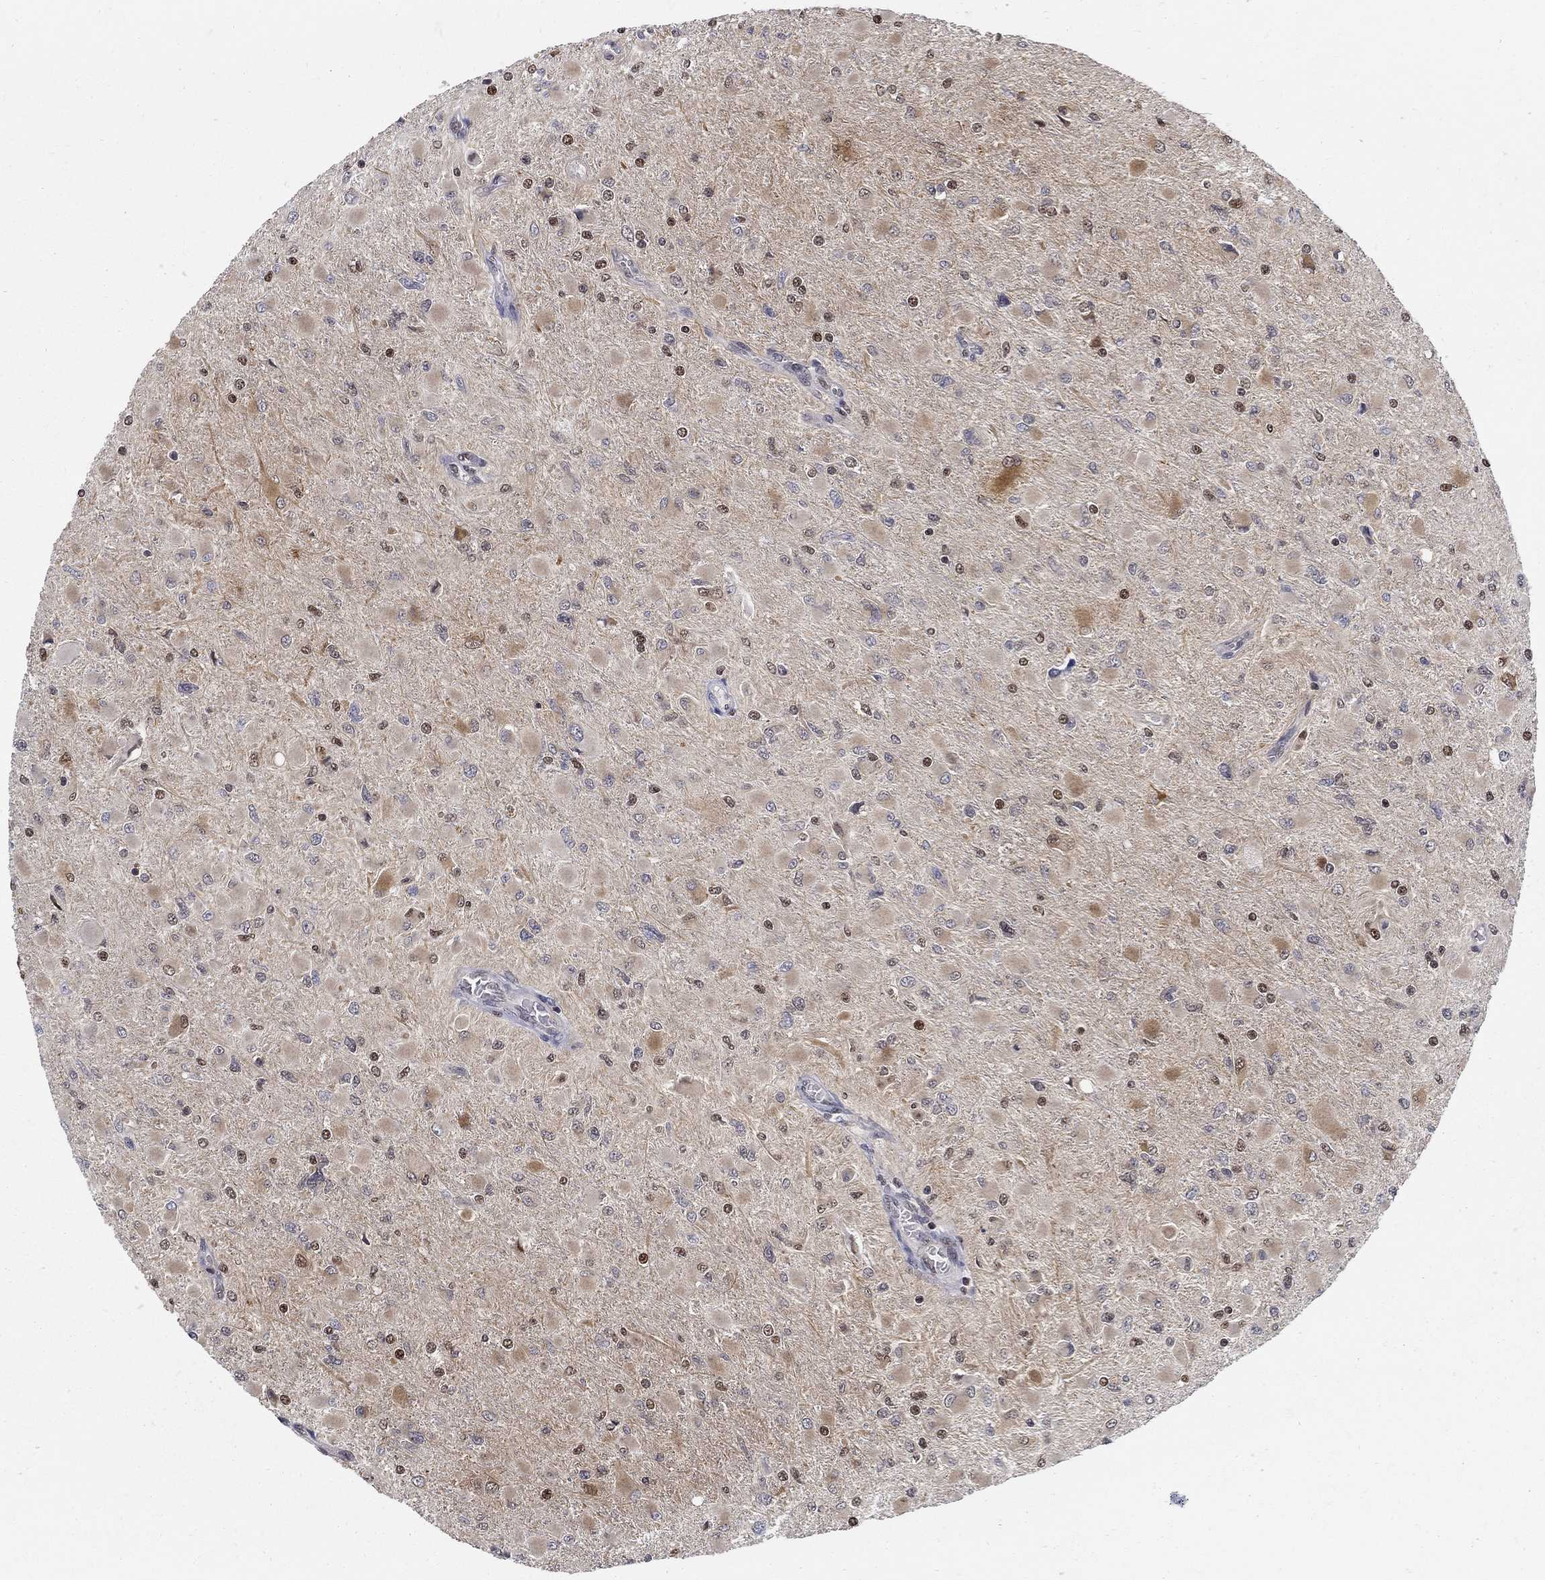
{"staining": {"intensity": "strong", "quantity": "<25%", "location": "nuclear"}, "tissue": "glioma", "cell_type": "Tumor cells", "image_type": "cancer", "snomed": [{"axis": "morphology", "description": "Glioma, malignant, High grade"}, {"axis": "topography", "description": "Cerebral cortex"}], "caption": "High-grade glioma (malignant) stained with DAB IHC reveals medium levels of strong nuclear staining in approximately <25% of tumor cells. (DAB (3,3'-diaminobenzidine) = brown stain, brightfield microscopy at high magnification).", "gene": "ZNF594", "patient": {"sex": "female", "age": 36}}